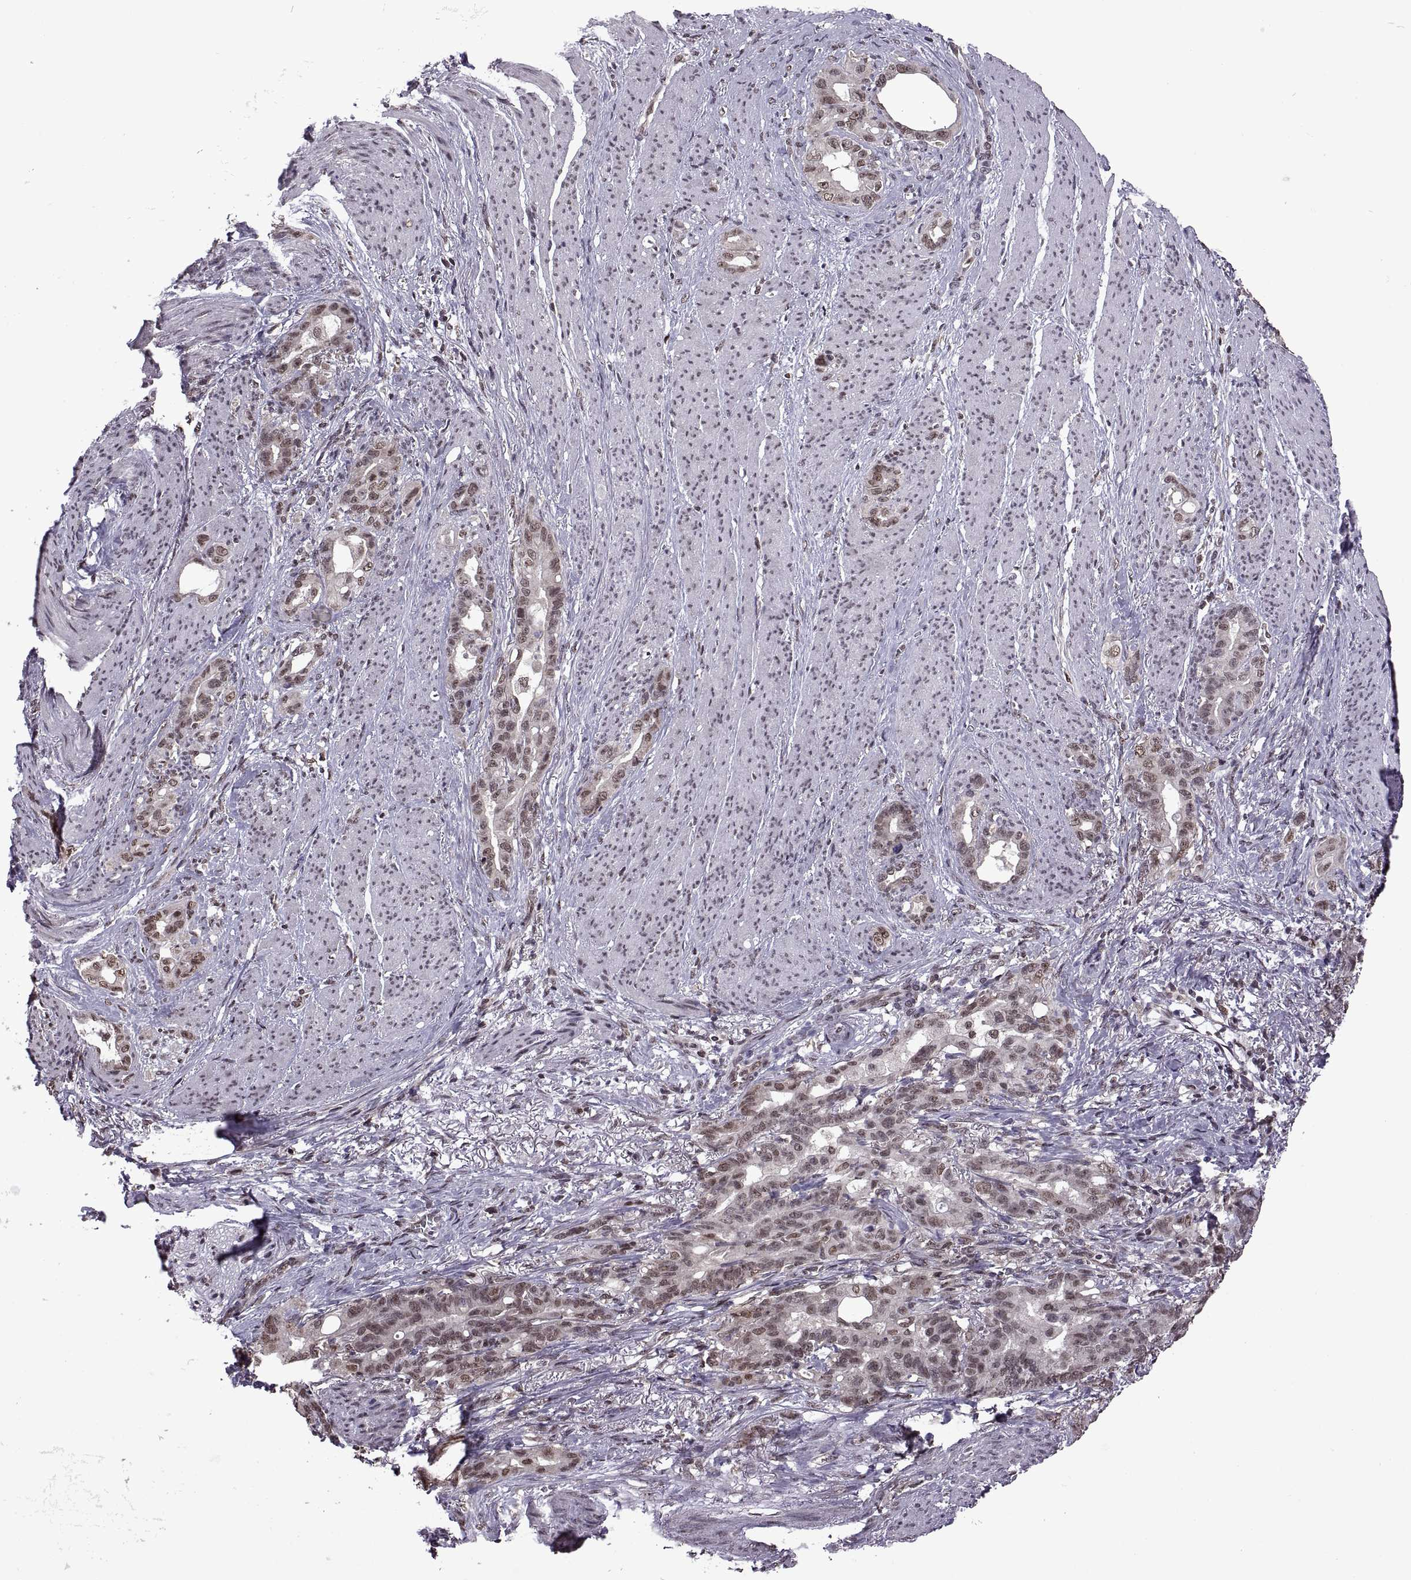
{"staining": {"intensity": "weak", "quantity": "25%-75%", "location": "nuclear"}, "tissue": "stomach cancer", "cell_type": "Tumor cells", "image_type": "cancer", "snomed": [{"axis": "morphology", "description": "Normal tissue, NOS"}, {"axis": "morphology", "description": "Adenocarcinoma, NOS"}, {"axis": "topography", "description": "Esophagus"}, {"axis": "topography", "description": "Stomach, upper"}], "caption": "There is low levels of weak nuclear staining in tumor cells of stomach adenocarcinoma, as demonstrated by immunohistochemical staining (brown color).", "gene": "INTS3", "patient": {"sex": "male", "age": 62}}